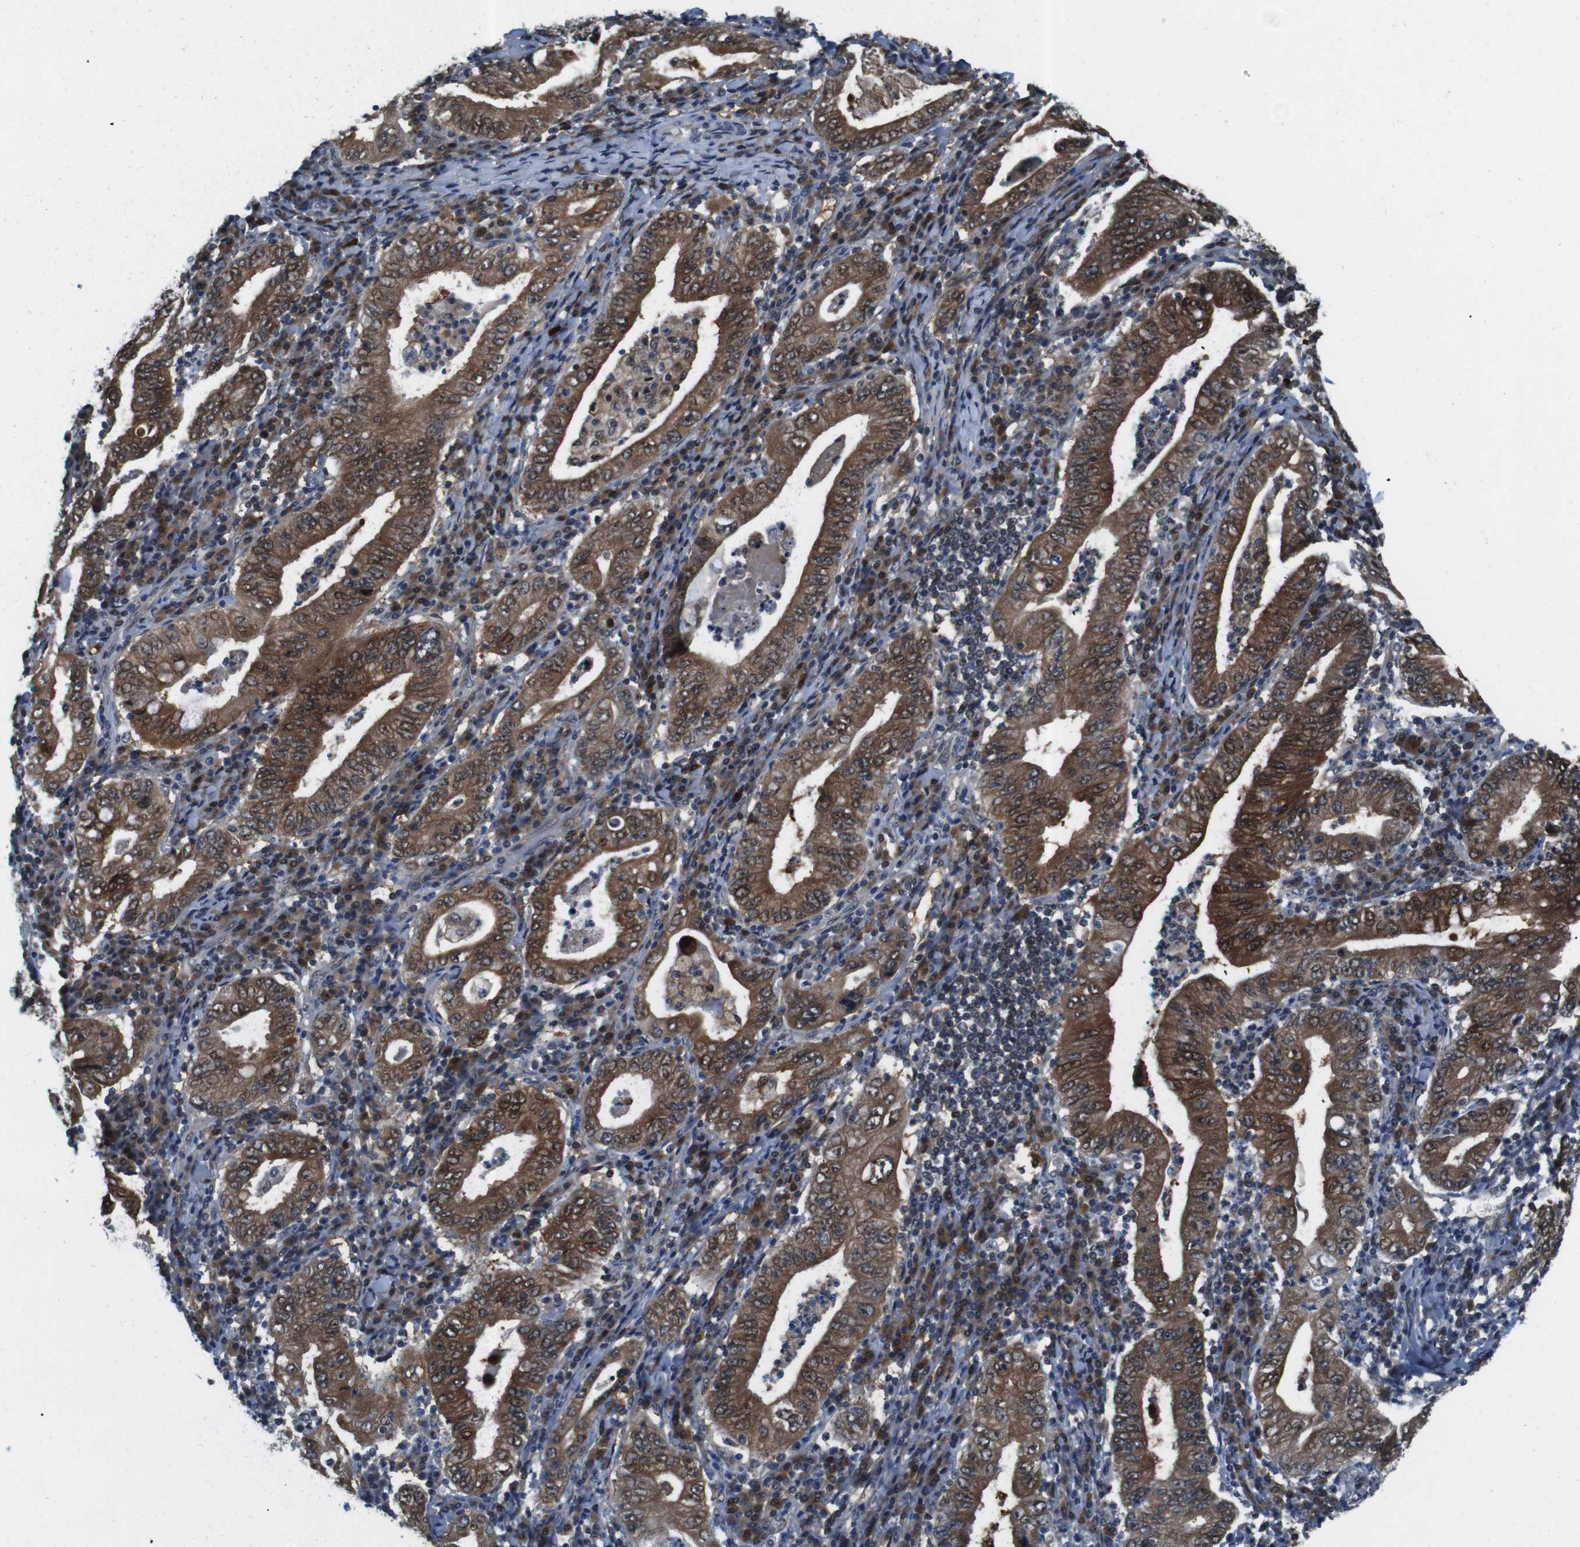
{"staining": {"intensity": "strong", "quantity": ">75%", "location": "cytoplasmic/membranous,nuclear"}, "tissue": "stomach cancer", "cell_type": "Tumor cells", "image_type": "cancer", "snomed": [{"axis": "morphology", "description": "Normal tissue, NOS"}, {"axis": "morphology", "description": "Adenocarcinoma, NOS"}, {"axis": "topography", "description": "Esophagus"}, {"axis": "topography", "description": "Stomach, upper"}, {"axis": "topography", "description": "Peripheral nerve tissue"}], "caption": "High-power microscopy captured an immunohistochemistry photomicrograph of stomach cancer, revealing strong cytoplasmic/membranous and nuclear expression in about >75% of tumor cells. The protein is shown in brown color, while the nuclei are stained blue.", "gene": "LRP5", "patient": {"sex": "male", "age": 62}}